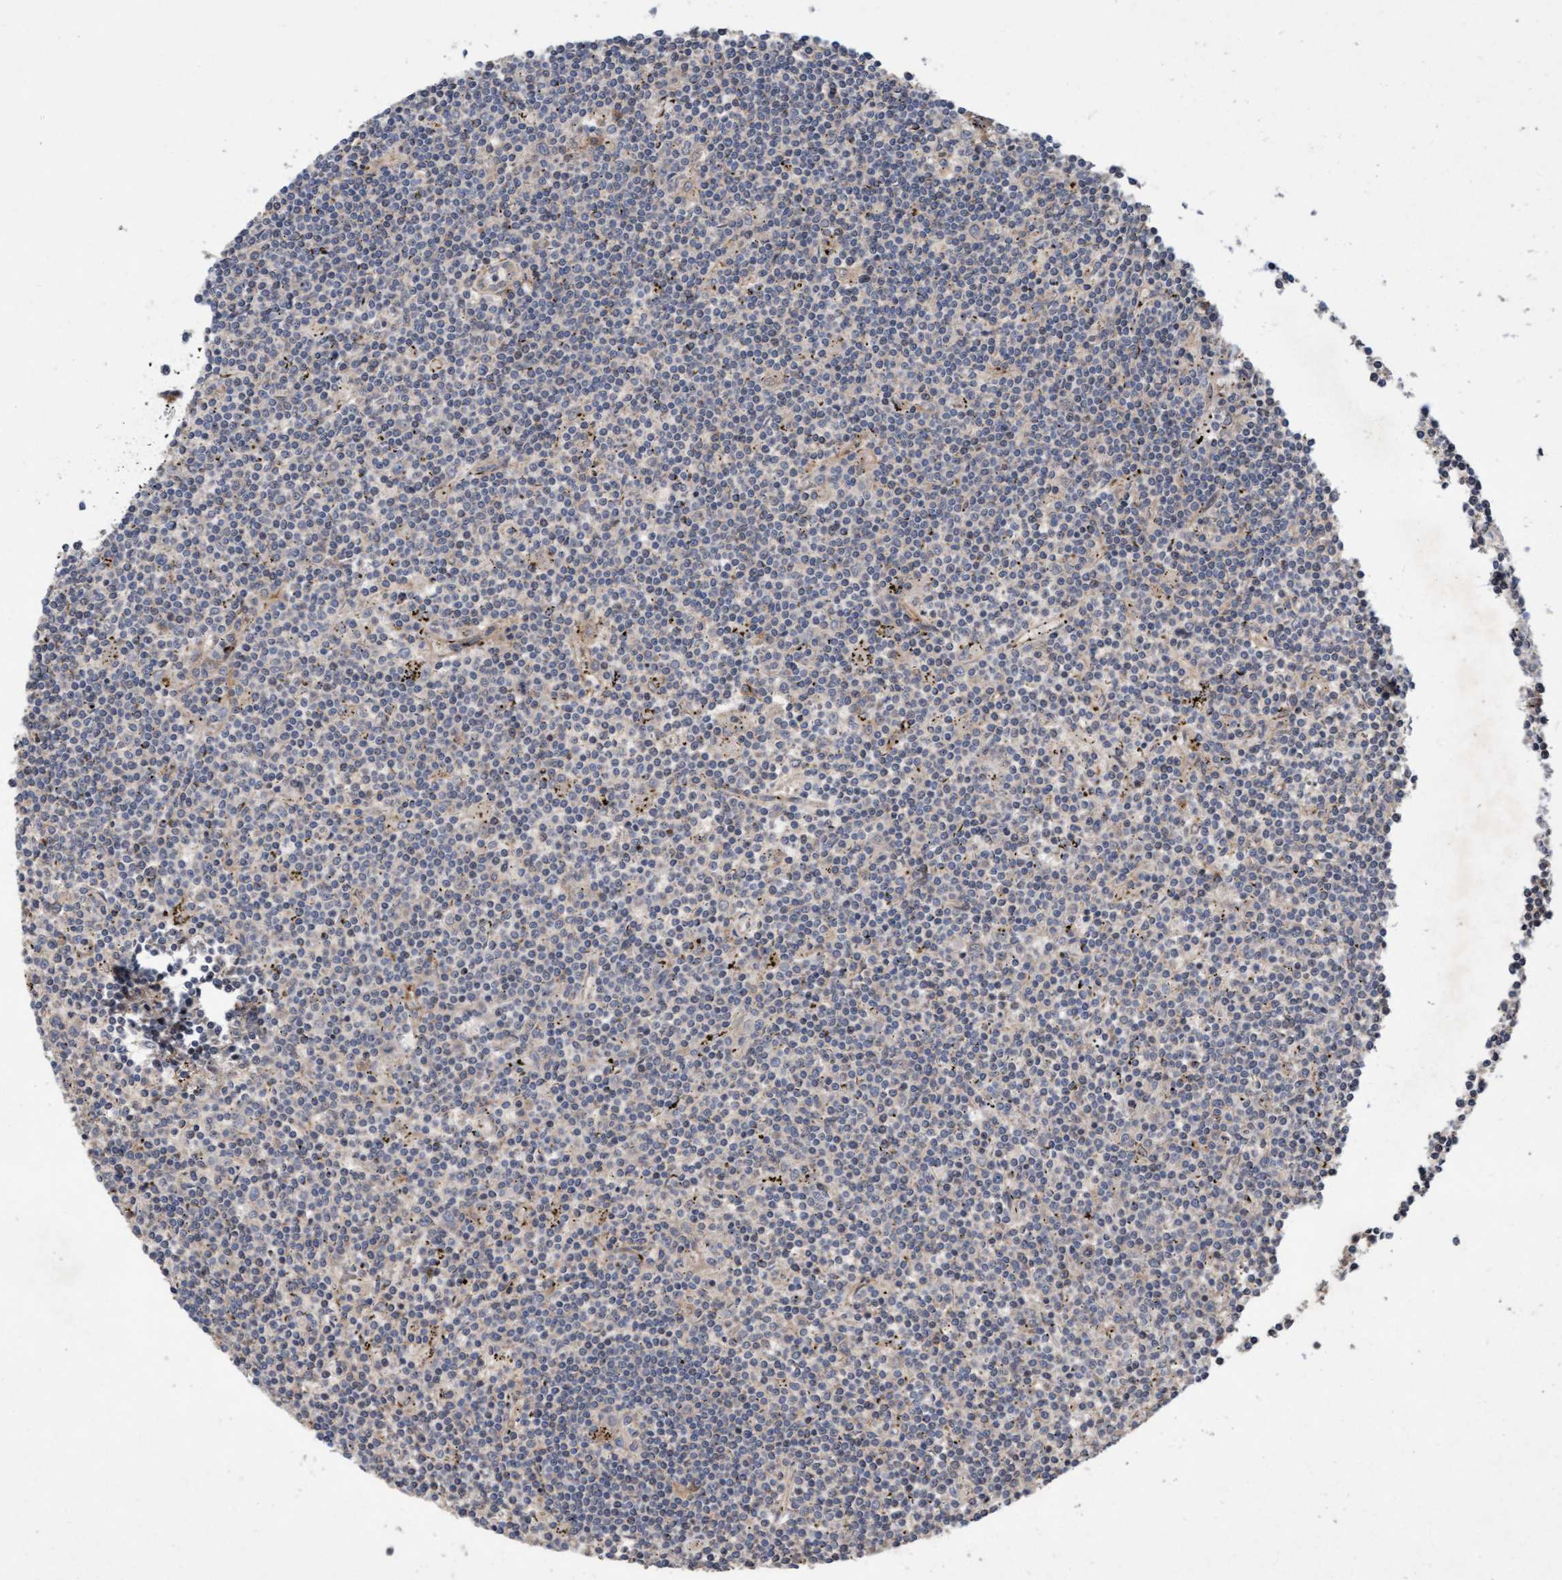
{"staining": {"intensity": "negative", "quantity": "none", "location": "none"}, "tissue": "lymphoma", "cell_type": "Tumor cells", "image_type": "cancer", "snomed": [{"axis": "morphology", "description": "Malignant lymphoma, non-Hodgkin's type, Low grade"}, {"axis": "topography", "description": "Spleen"}], "caption": "This is a histopathology image of IHC staining of low-grade malignant lymphoma, non-Hodgkin's type, which shows no staining in tumor cells.", "gene": "MLXIP", "patient": {"sex": "male", "age": 76}}